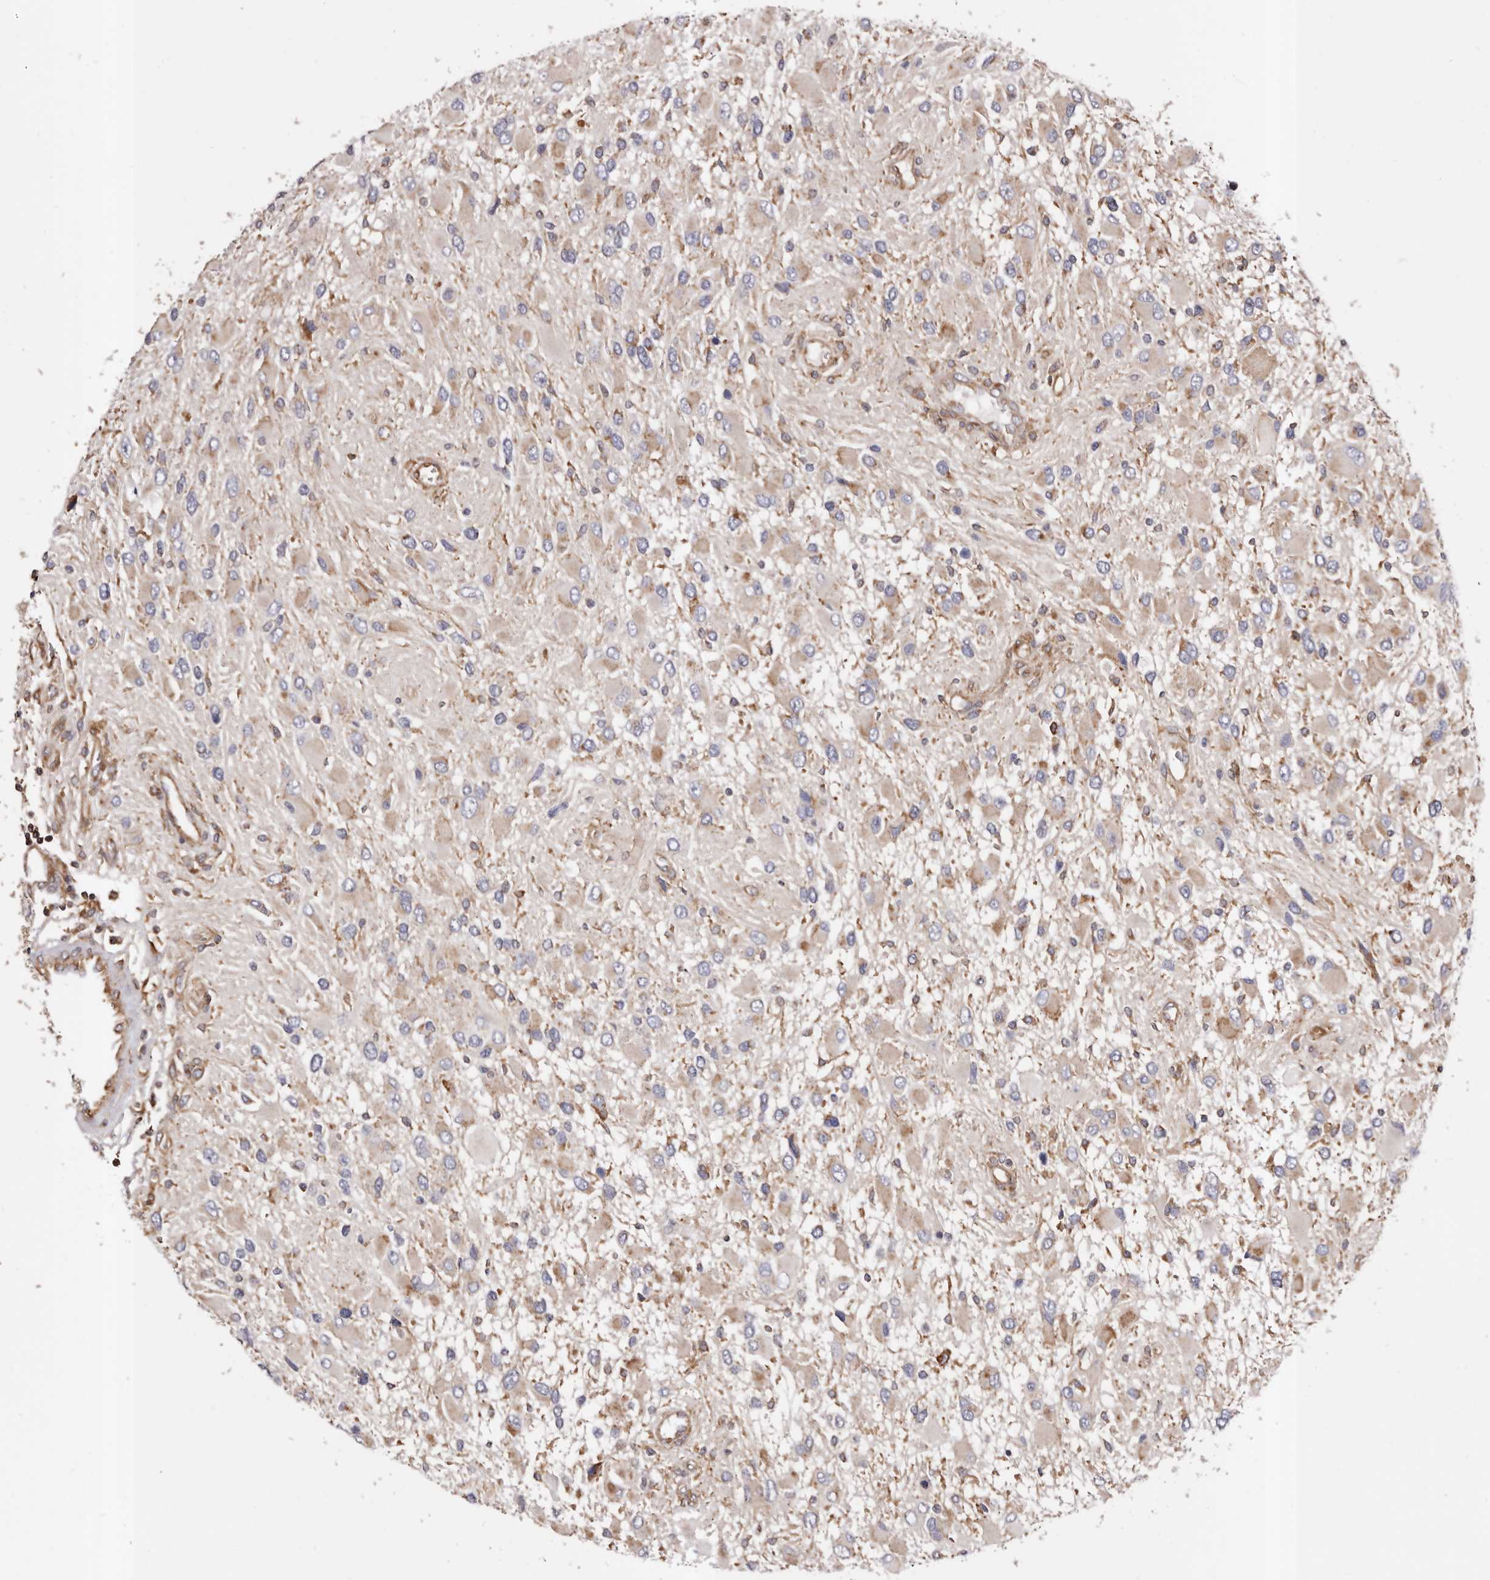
{"staining": {"intensity": "negative", "quantity": "none", "location": "none"}, "tissue": "glioma", "cell_type": "Tumor cells", "image_type": "cancer", "snomed": [{"axis": "morphology", "description": "Glioma, malignant, High grade"}, {"axis": "topography", "description": "Brain"}], "caption": "Tumor cells show no significant staining in malignant high-grade glioma. (DAB (3,3'-diaminobenzidine) immunohistochemistry with hematoxylin counter stain).", "gene": "COQ8B", "patient": {"sex": "male", "age": 53}}